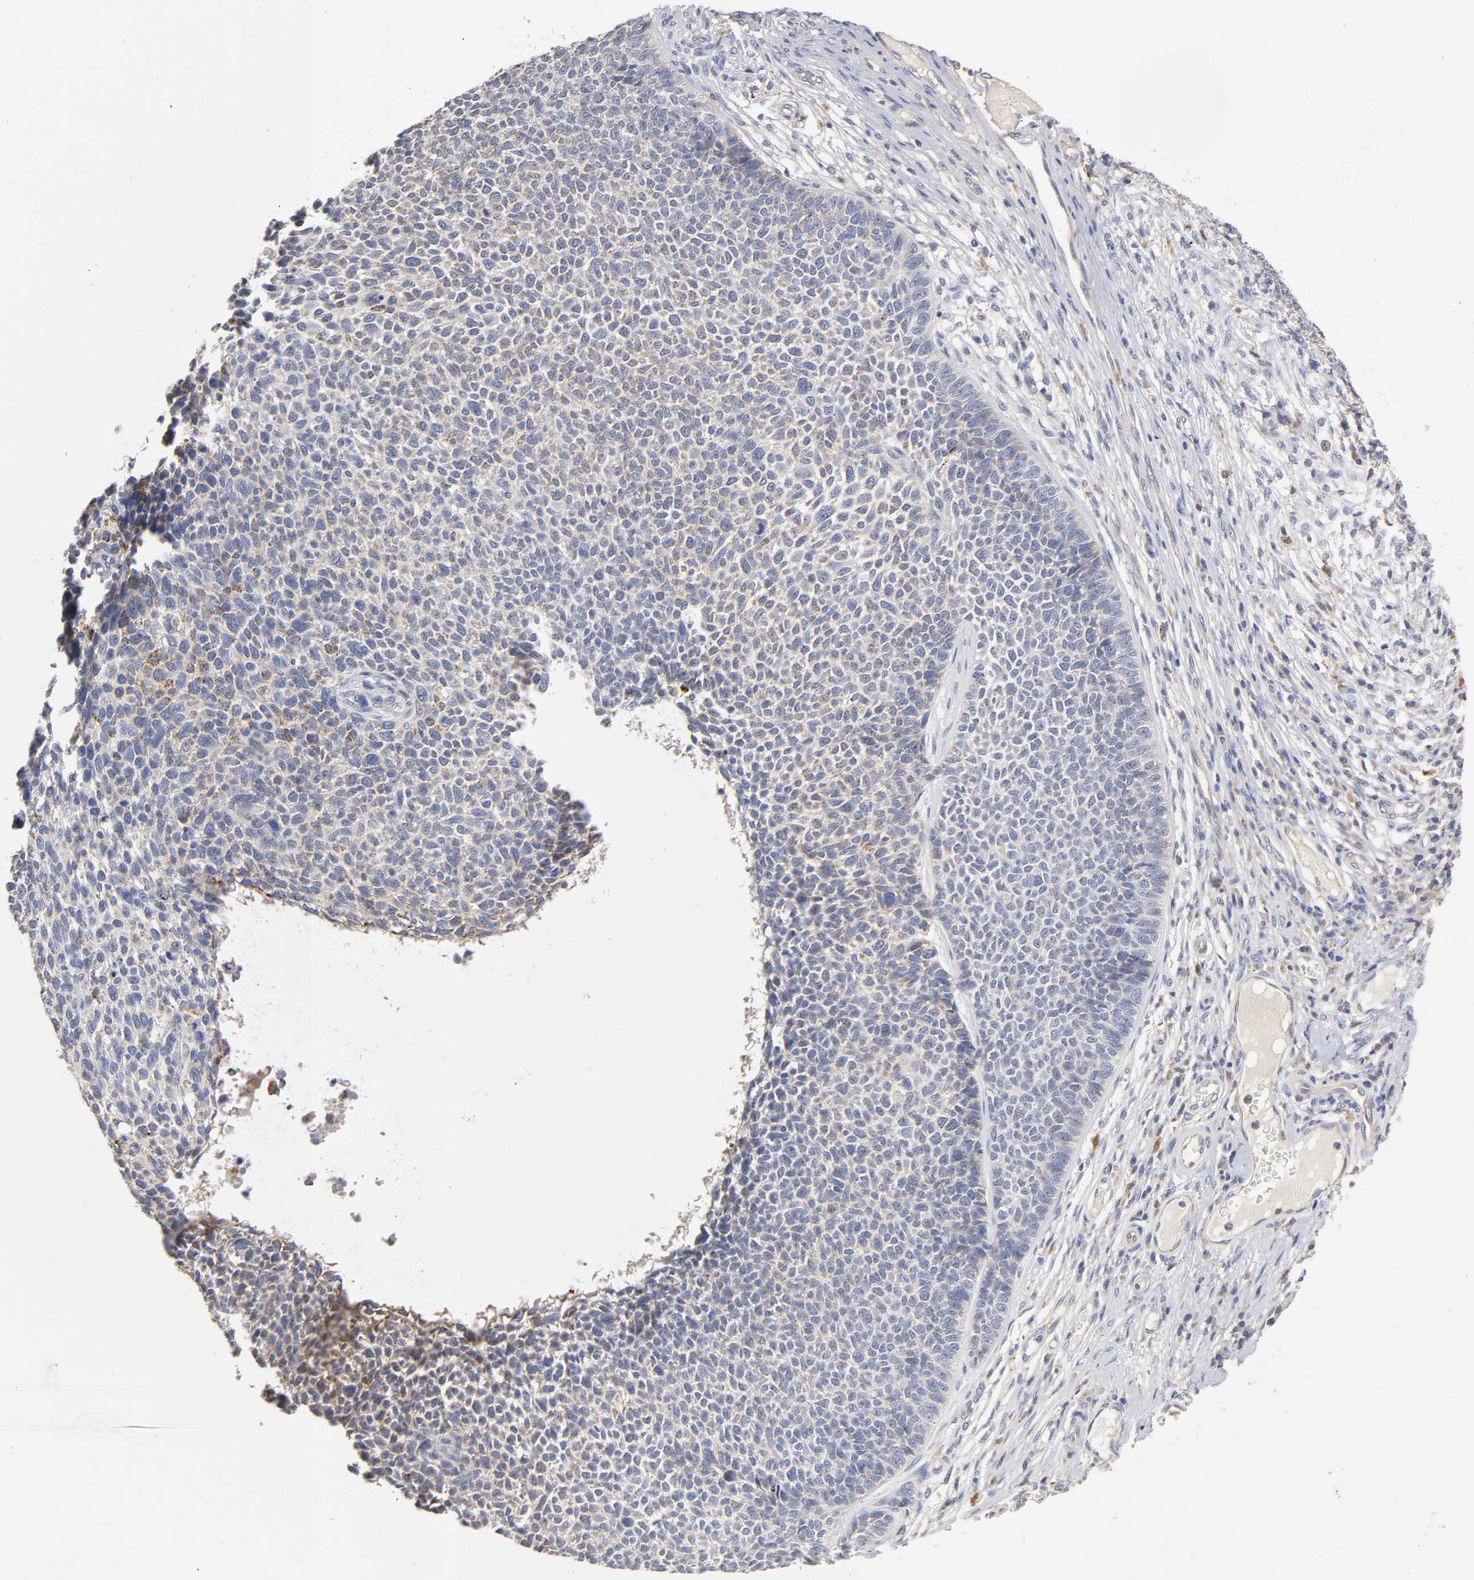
{"staining": {"intensity": "weak", "quantity": "<25%", "location": "cytoplasmic/membranous"}, "tissue": "skin cancer", "cell_type": "Tumor cells", "image_type": "cancer", "snomed": [{"axis": "morphology", "description": "Basal cell carcinoma"}, {"axis": "topography", "description": "Skin"}], "caption": "The photomicrograph shows no significant expression in tumor cells of basal cell carcinoma (skin).", "gene": "ISG15", "patient": {"sex": "female", "age": 84}}